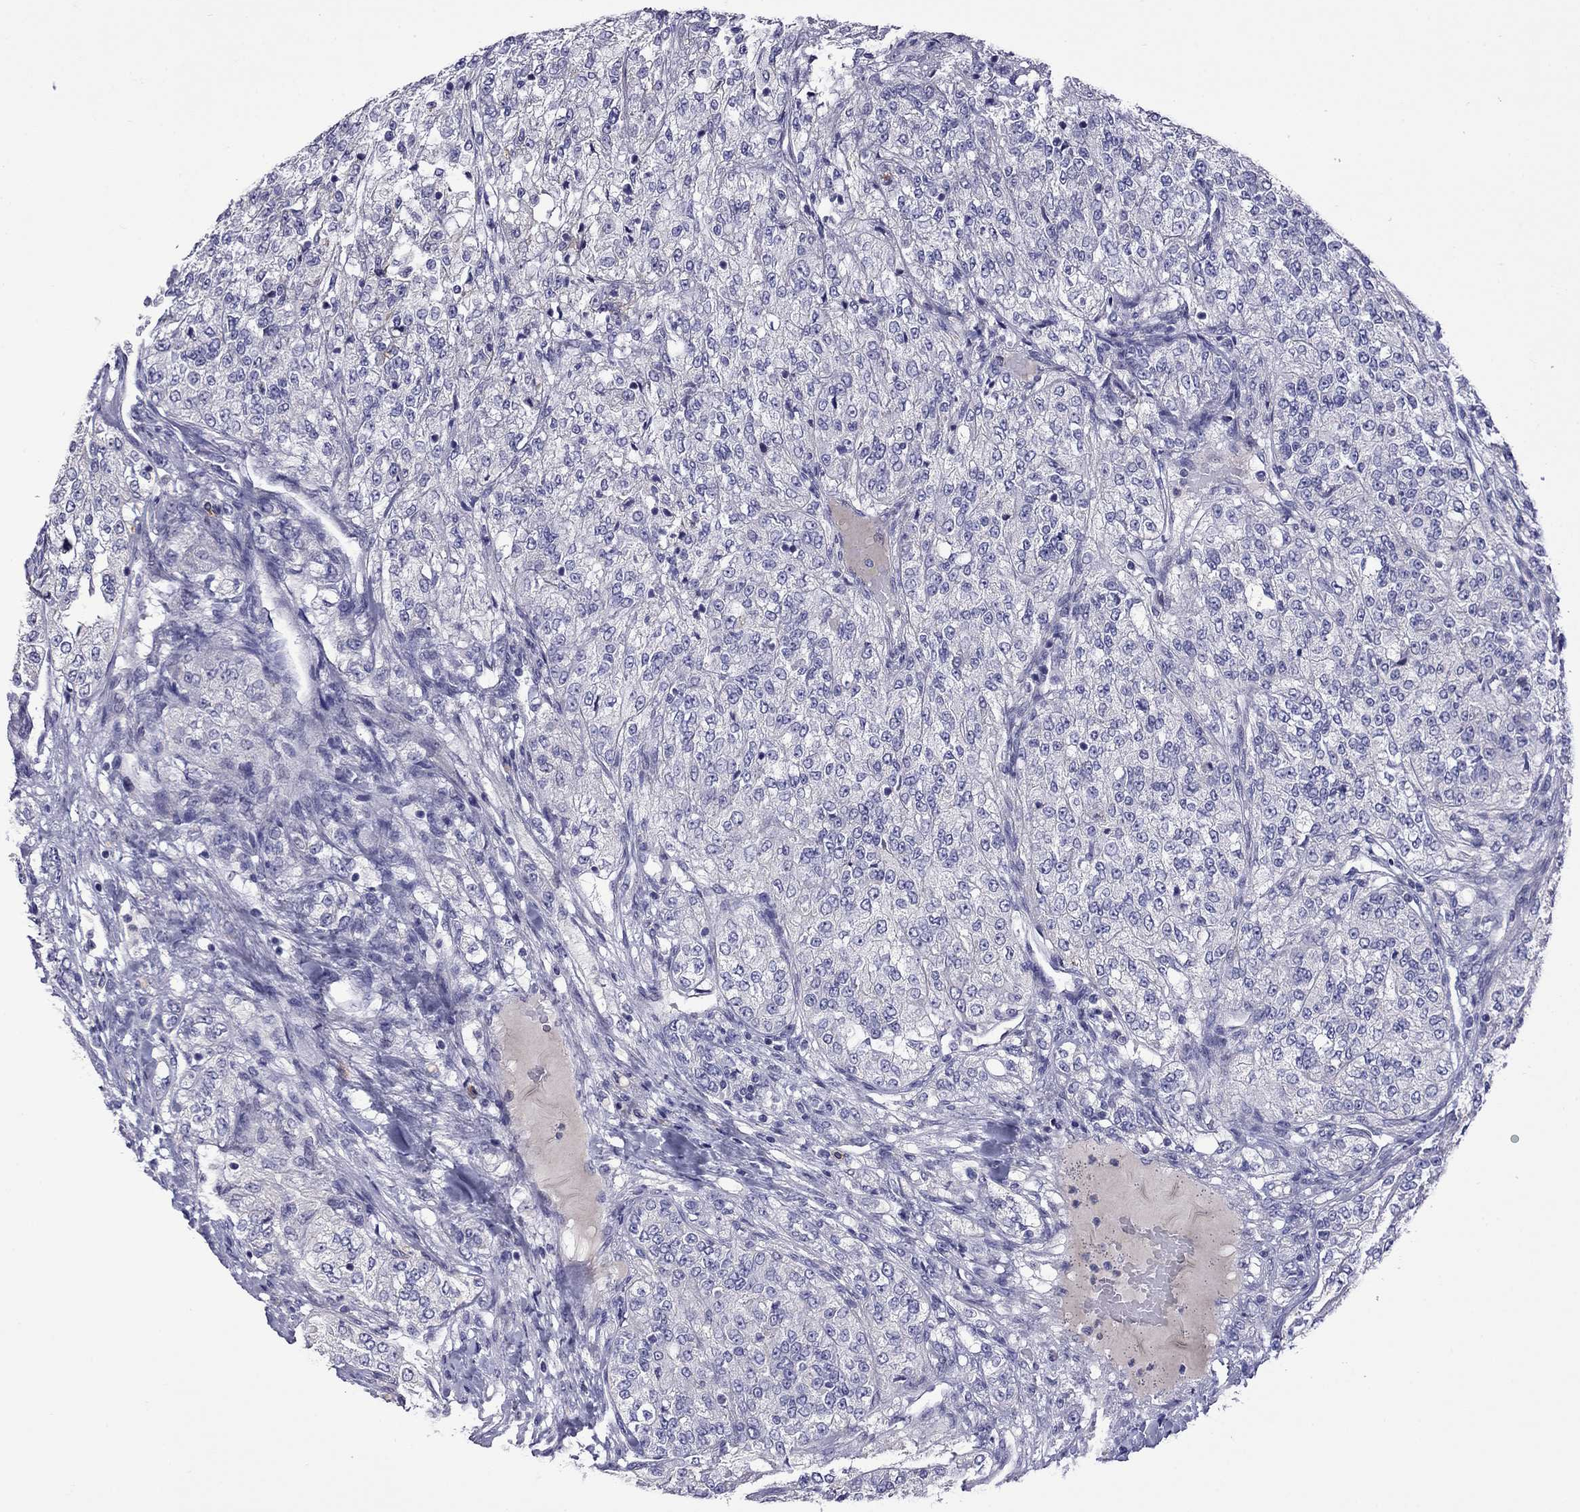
{"staining": {"intensity": "negative", "quantity": "none", "location": "none"}, "tissue": "renal cancer", "cell_type": "Tumor cells", "image_type": "cancer", "snomed": [{"axis": "morphology", "description": "Adenocarcinoma, NOS"}, {"axis": "topography", "description": "Kidney"}], "caption": "Immunohistochemical staining of human adenocarcinoma (renal) displays no significant expression in tumor cells.", "gene": "STAR", "patient": {"sex": "female", "age": 63}}